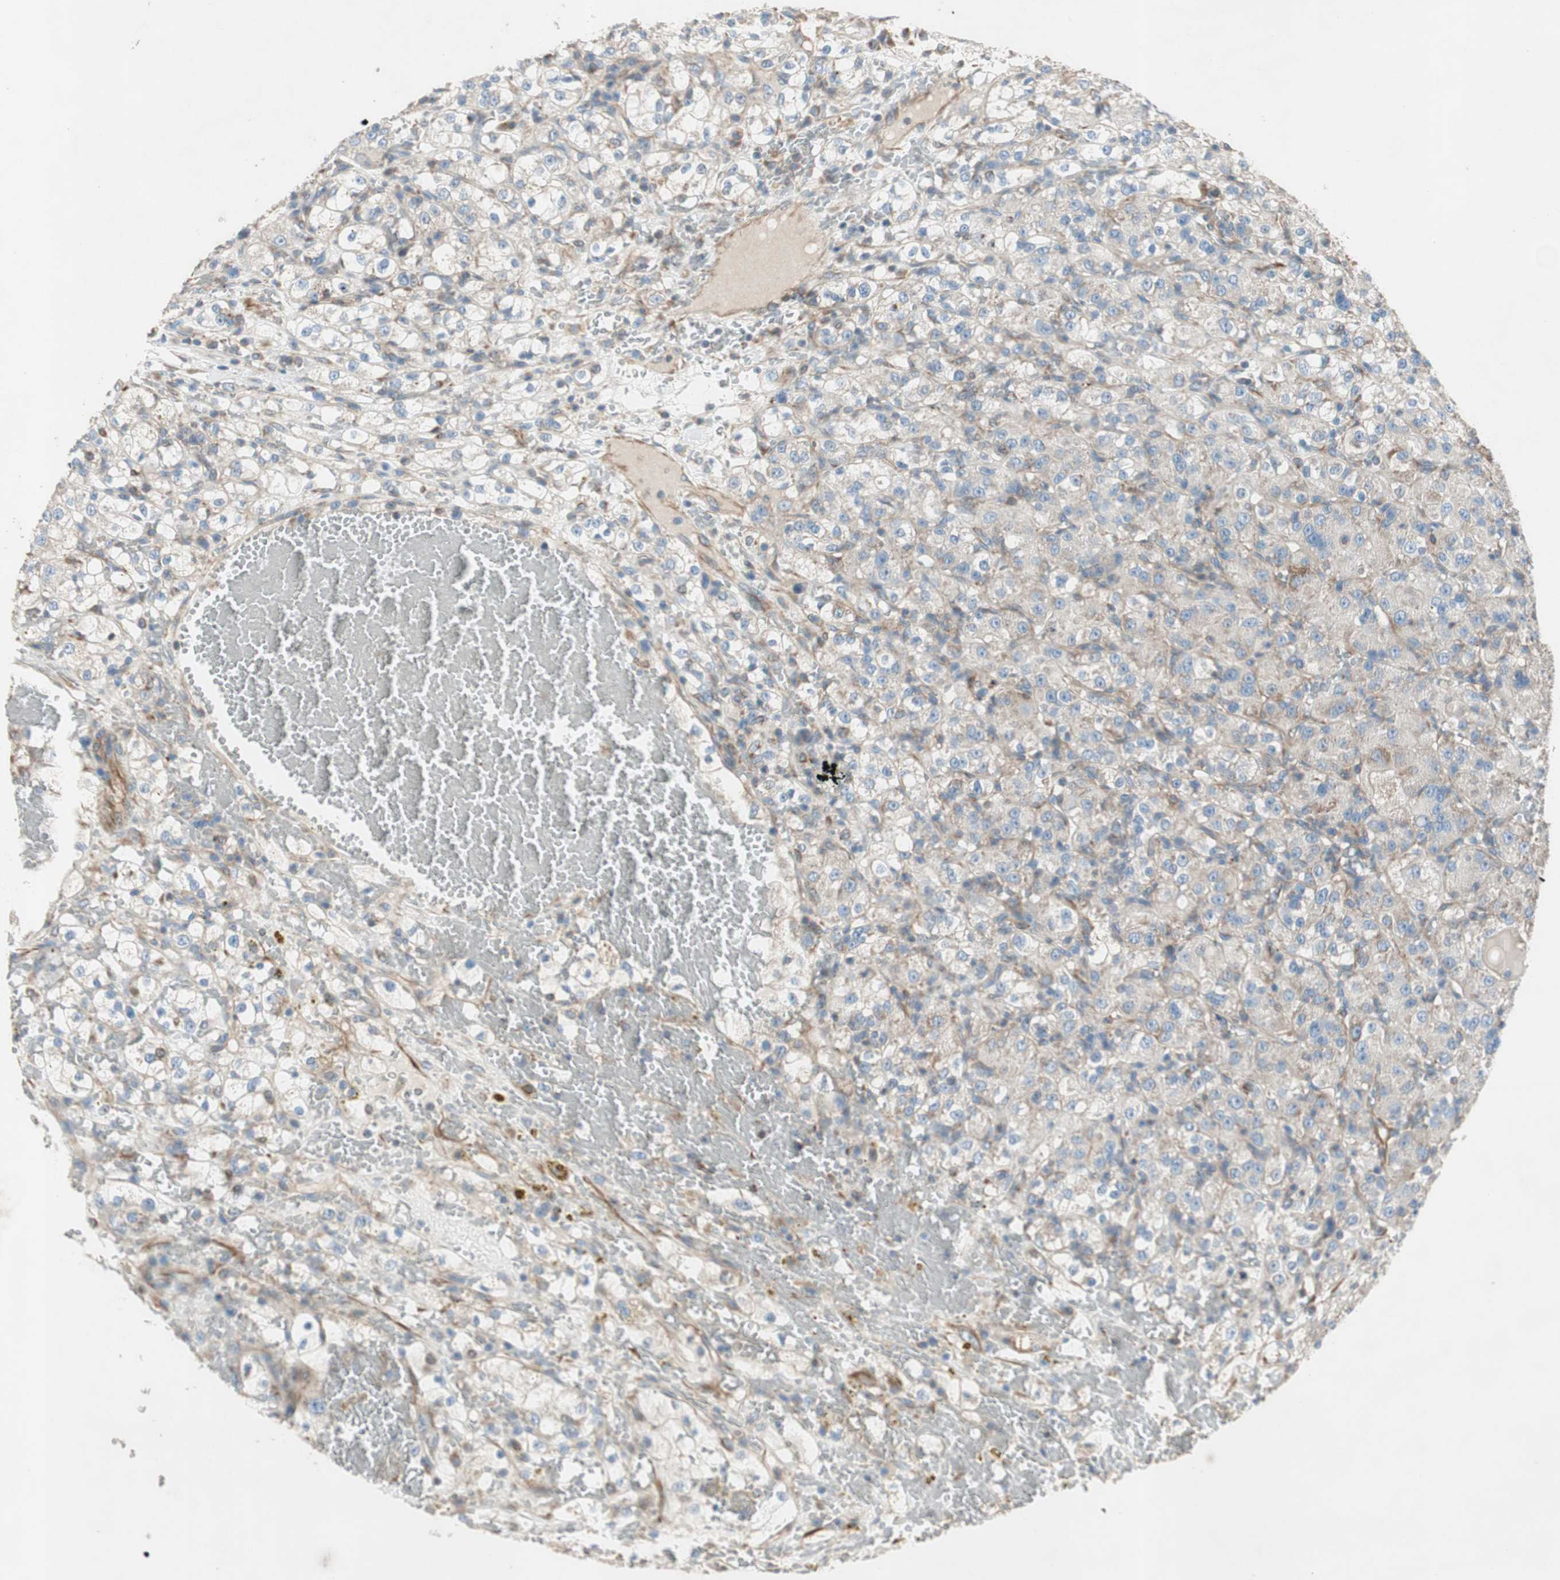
{"staining": {"intensity": "weak", "quantity": "<25%", "location": "cytoplasmic/membranous"}, "tissue": "renal cancer", "cell_type": "Tumor cells", "image_type": "cancer", "snomed": [{"axis": "morphology", "description": "Normal tissue, NOS"}, {"axis": "morphology", "description": "Adenocarcinoma, NOS"}, {"axis": "topography", "description": "Kidney"}], "caption": "Adenocarcinoma (renal) stained for a protein using IHC demonstrates no positivity tumor cells.", "gene": "SRCIN1", "patient": {"sex": "male", "age": 61}}